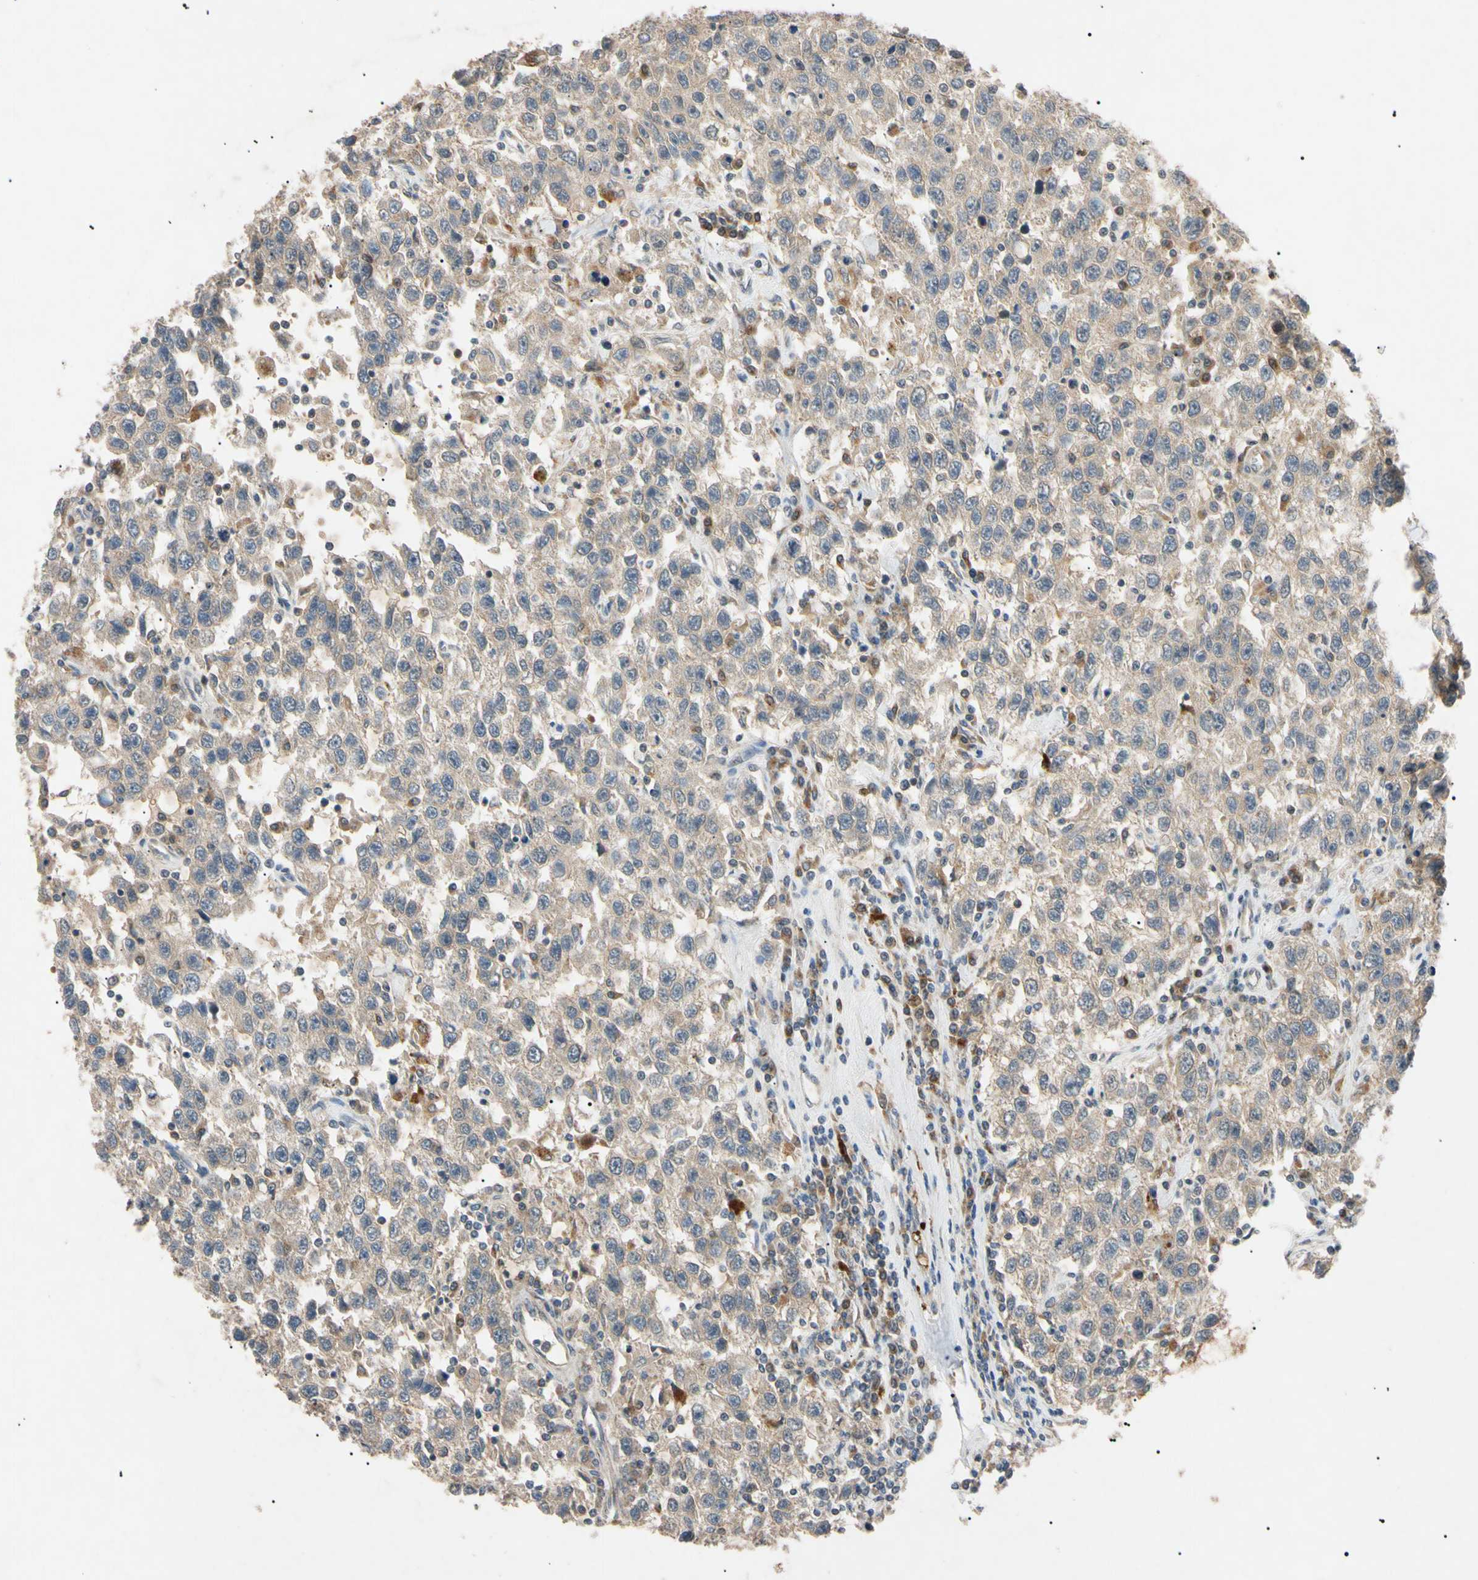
{"staining": {"intensity": "weak", "quantity": ">75%", "location": "cytoplasmic/membranous"}, "tissue": "testis cancer", "cell_type": "Tumor cells", "image_type": "cancer", "snomed": [{"axis": "morphology", "description": "Seminoma, NOS"}, {"axis": "topography", "description": "Testis"}], "caption": "Testis cancer (seminoma) stained for a protein (brown) exhibits weak cytoplasmic/membranous positive staining in approximately >75% of tumor cells.", "gene": "TUBB4A", "patient": {"sex": "male", "age": 41}}